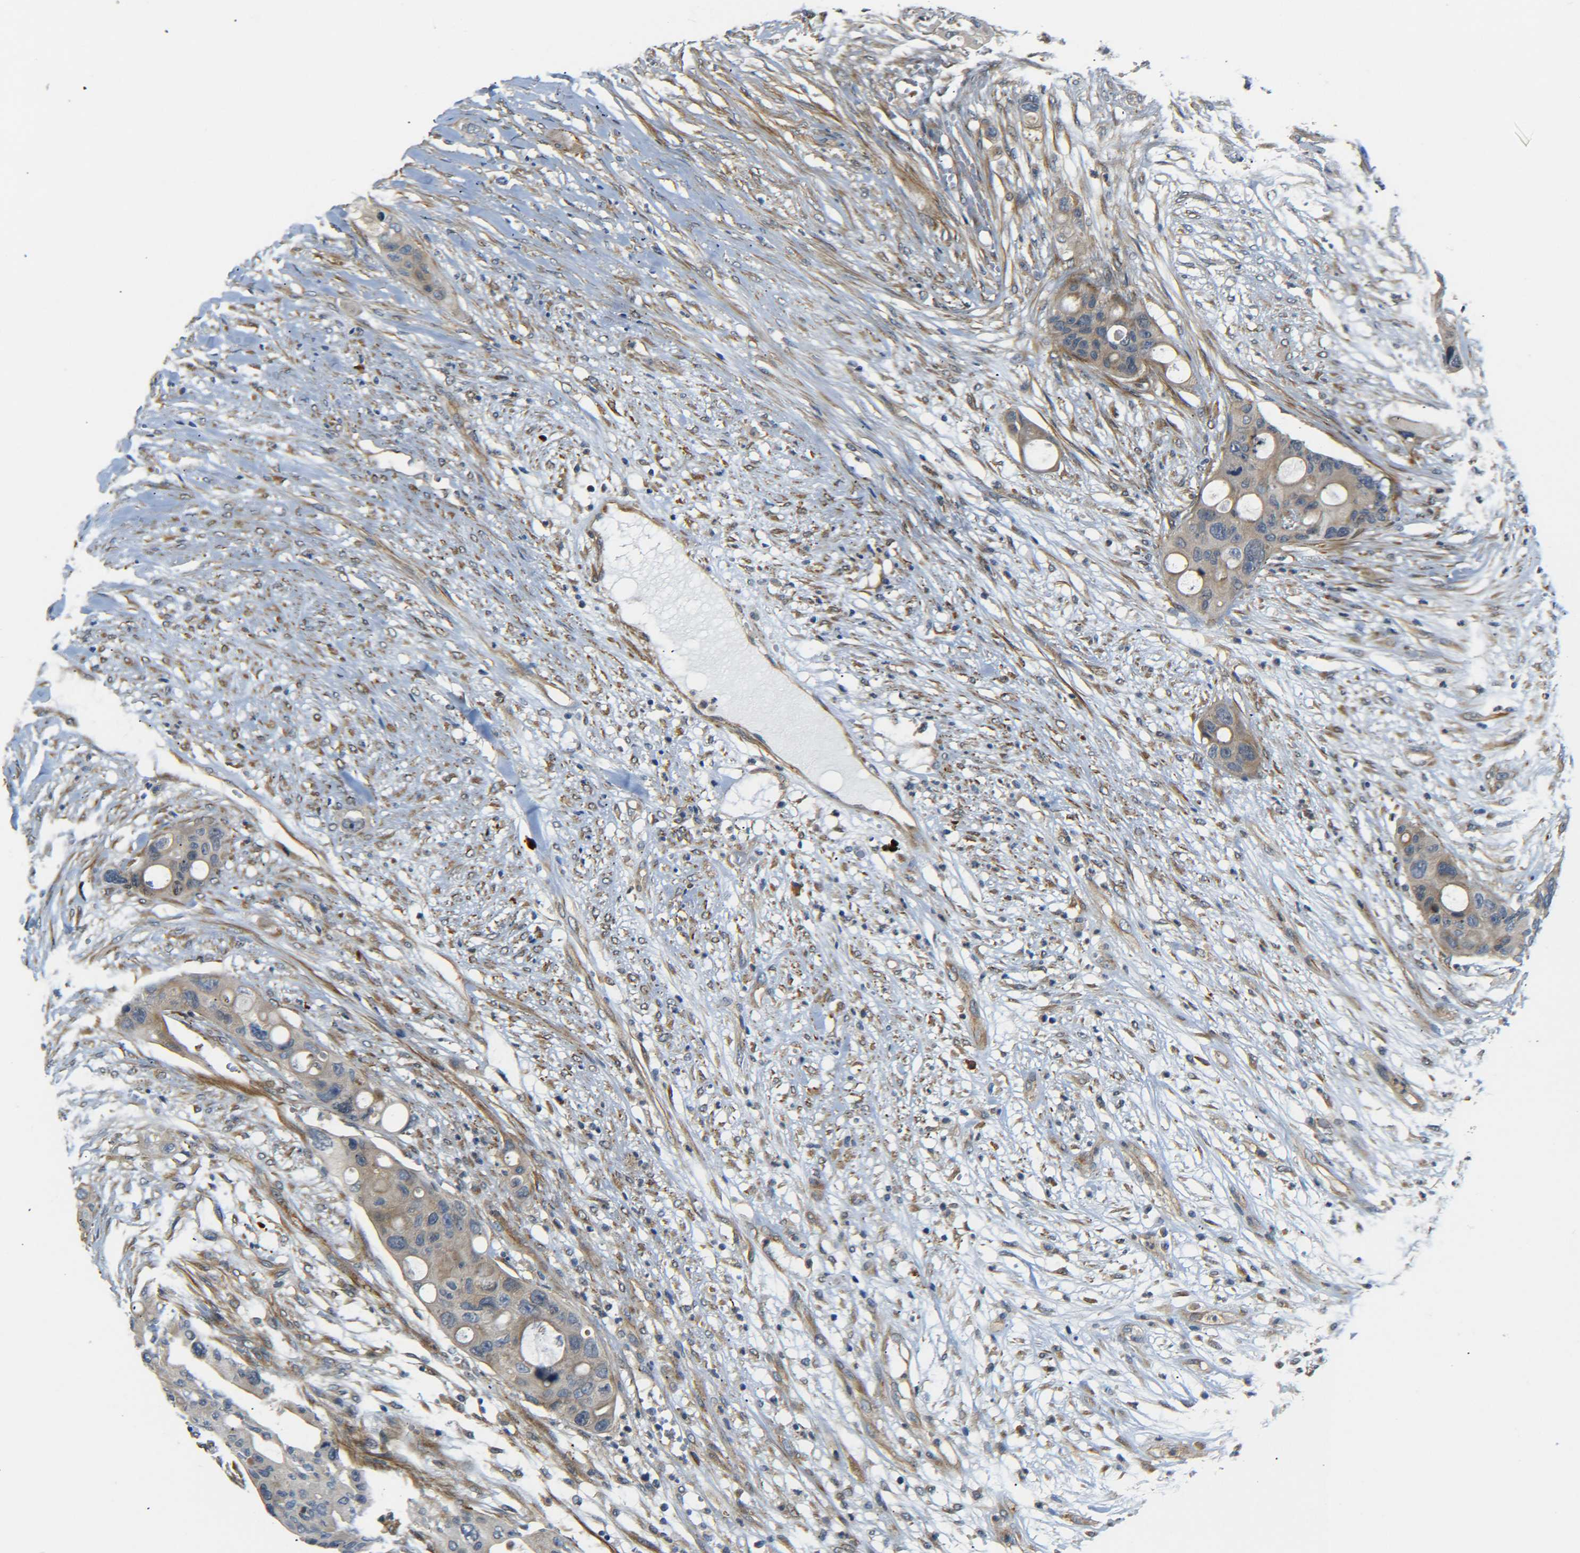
{"staining": {"intensity": "weak", "quantity": ">75%", "location": "cytoplasmic/membranous"}, "tissue": "colorectal cancer", "cell_type": "Tumor cells", "image_type": "cancer", "snomed": [{"axis": "morphology", "description": "Adenocarcinoma, NOS"}, {"axis": "topography", "description": "Colon"}], "caption": "Tumor cells show low levels of weak cytoplasmic/membranous expression in approximately >75% of cells in human colorectal adenocarcinoma.", "gene": "MEIS1", "patient": {"sex": "female", "age": 57}}